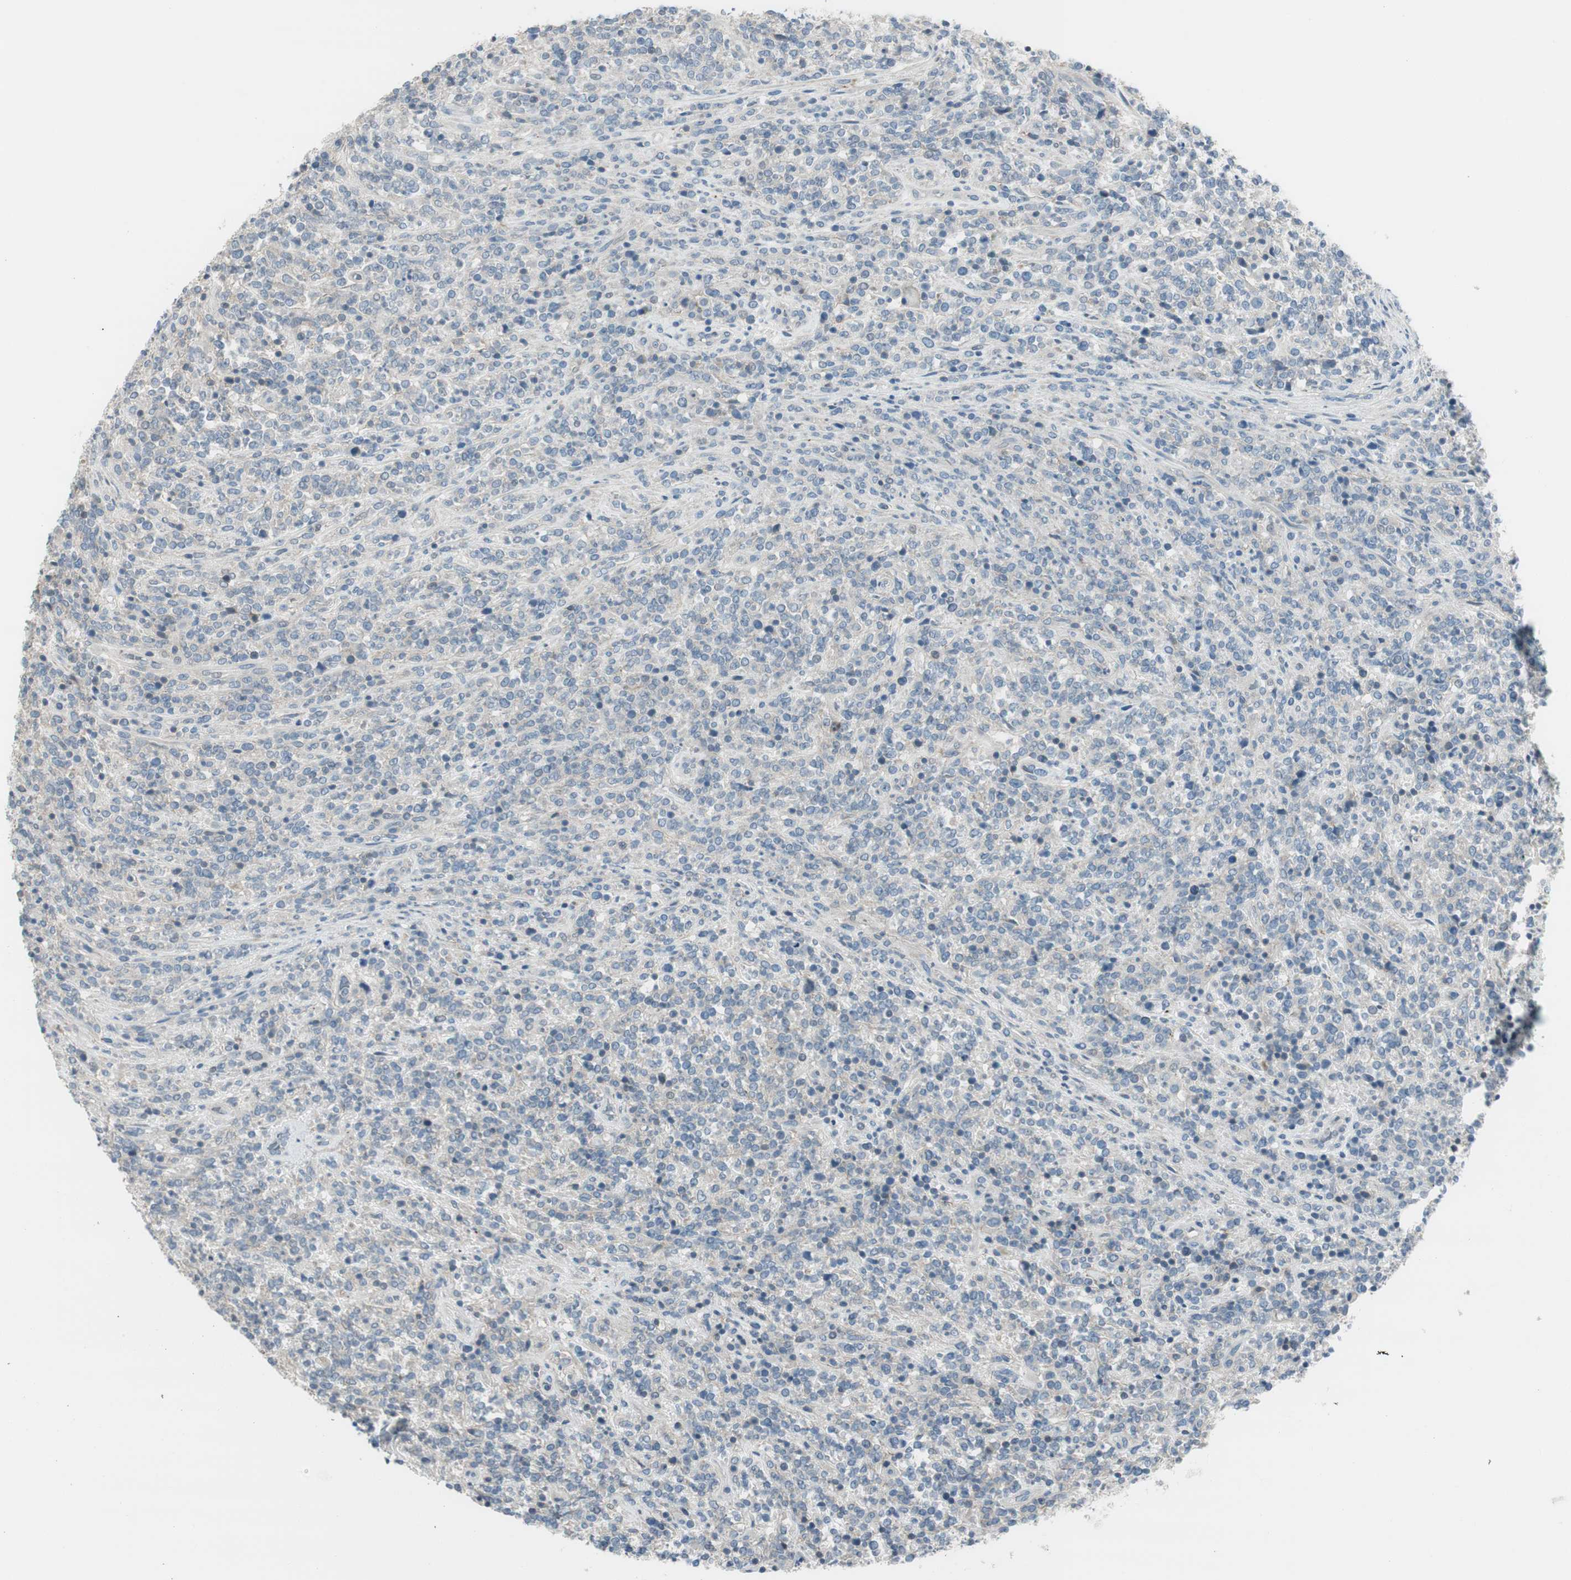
{"staining": {"intensity": "negative", "quantity": "none", "location": "none"}, "tissue": "lymphoma", "cell_type": "Tumor cells", "image_type": "cancer", "snomed": [{"axis": "morphology", "description": "Malignant lymphoma, non-Hodgkin's type, High grade"}, {"axis": "topography", "description": "Soft tissue"}], "caption": "Tumor cells show no significant protein positivity in malignant lymphoma, non-Hodgkin's type (high-grade).", "gene": "EVA1A", "patient": {"sex": "male", "age": 18}}